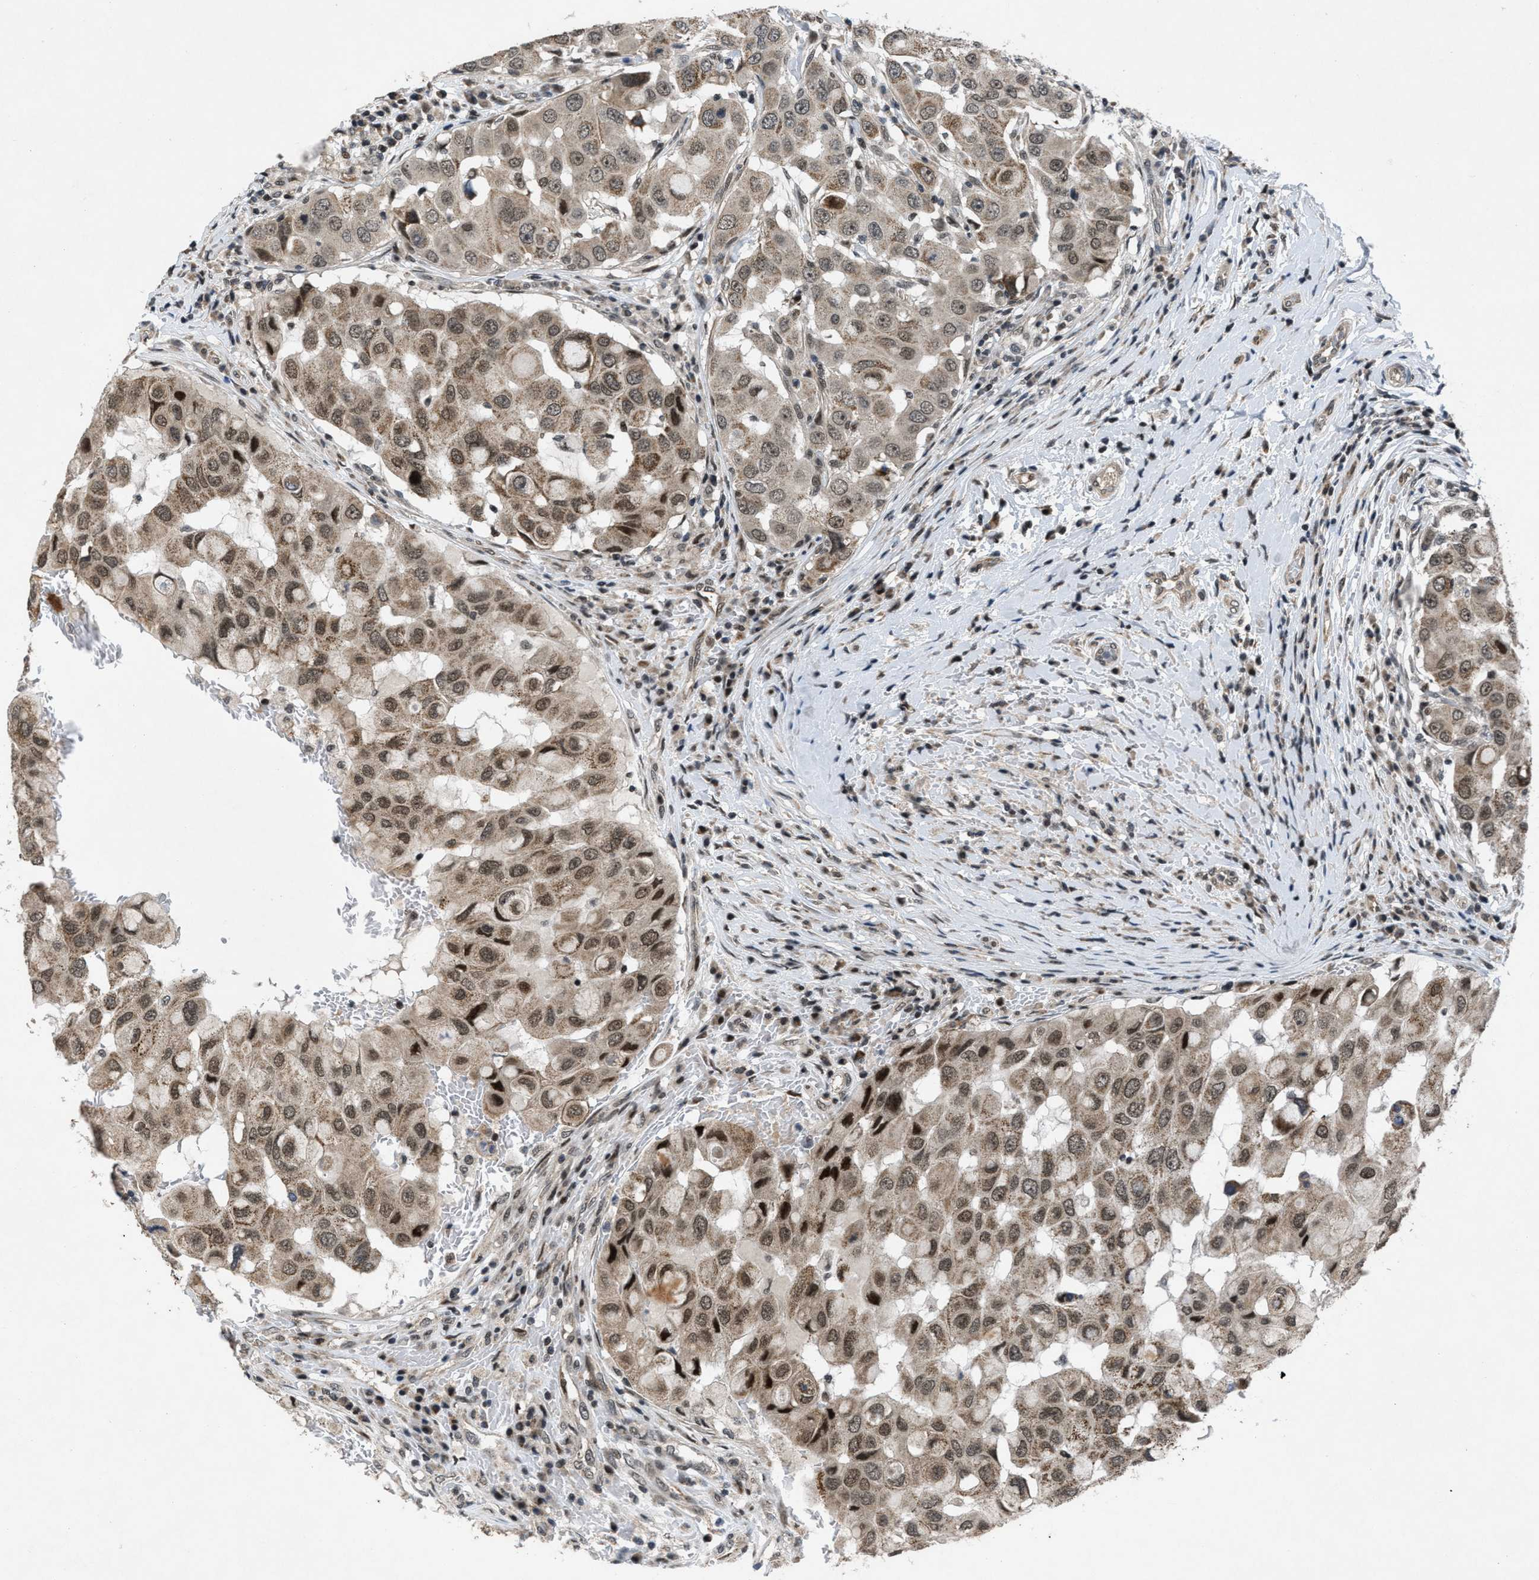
{"staining": {"intensity": "moderate", "quantity": ">75%", "location": "cytoplasmic/membranous,nuclear"}, "tissue": "breast cancer", "cell_type": "Tumor cells", "image_type": "cancer", "snomed": [{"axis": "morphology", "description": "Duct carcinoma"}, {"axis": "topography", "description": "Breast"}], "caption": "Immunohistochemistry of human breast cancer shows medium levels of moderate cytoplasmic/membranous and nuclear staining in approximately >75% of tumor cells. Nuclei are stained in blue.", "gene": "ZNHIT1", "patient": {"sex": "female", "age": 27}}